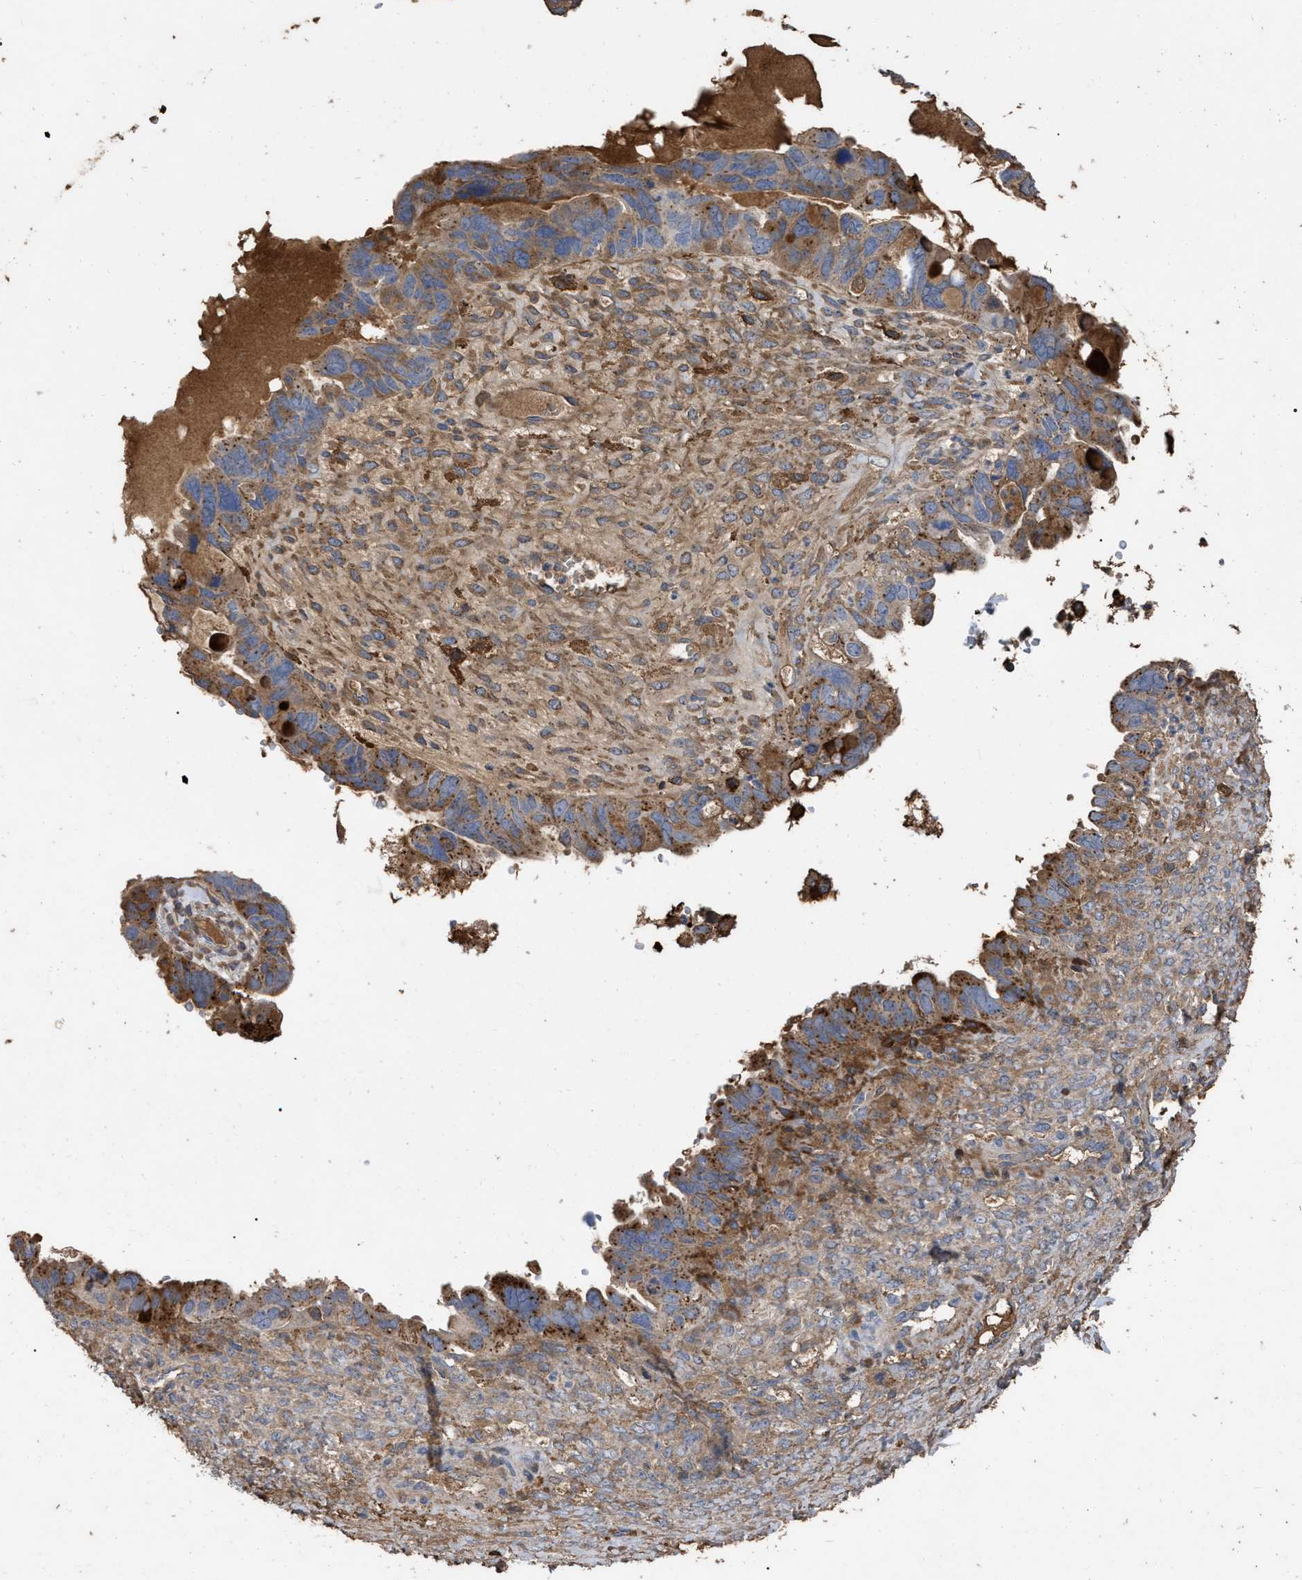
{"staining": {"intensity": "moderate", "quantity": ">75%", "location": "cytoplasmic/membranous"}, "tissue": "ovarian cancer", "cell_type": "Tumor cells", "image_type": "cancer", "snomed": [{"axis": "morphology", "description": "Cystadenocarcinoma, serous, NOS"}, {"axis": "topography", "description": "Ovary"}], "caption": "An IHC micrograph of tumor tissue is shown. Protein staining in brown labels moderate cytoplasmic/membranous positivity in ovarian cancer (serous cystadenocarcinoma) within tumor cells.", "gene": "GPR179", "patient": {"sex": "female", "age": 79}}